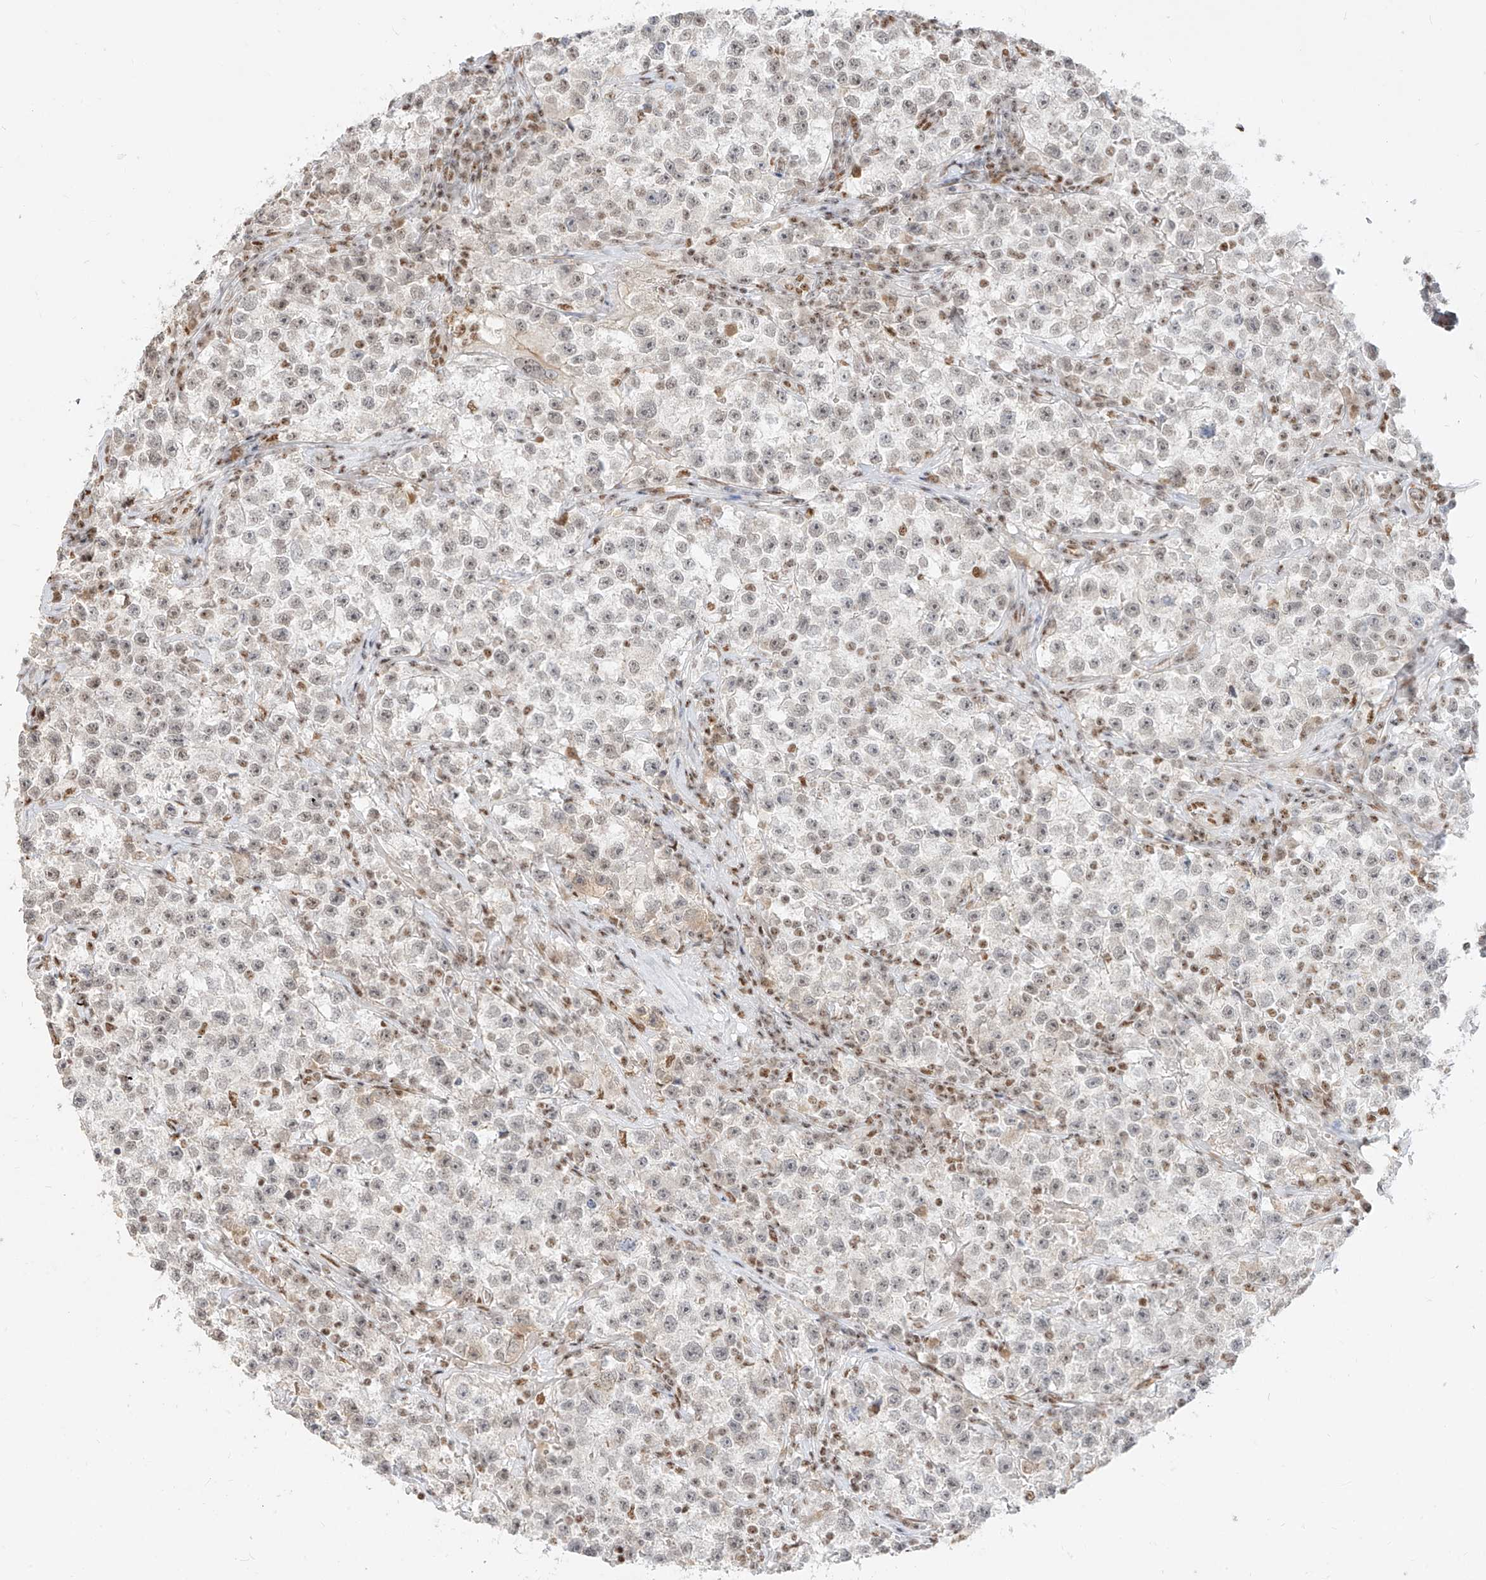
{"staining": {"intensity": "weak", "quantity": "25%-75%", "location": "nuclear"}, "tissue": "testis cancer", "cell_type": "Tumor cells", "image_type": "cancer", "snomed": [{"axis": "morphology", "description": "Seminoma, NOS"}, {"axis": "topography", "description": "Testis"}], "caption": "Immunohistochemical staining of human testis seminoma displays low levels of weak nuclear protein positivity in approximately 25%-75% of tumor cells.", "gene": "NHSL1", "patient": {"sex": "male", "age": 22}}